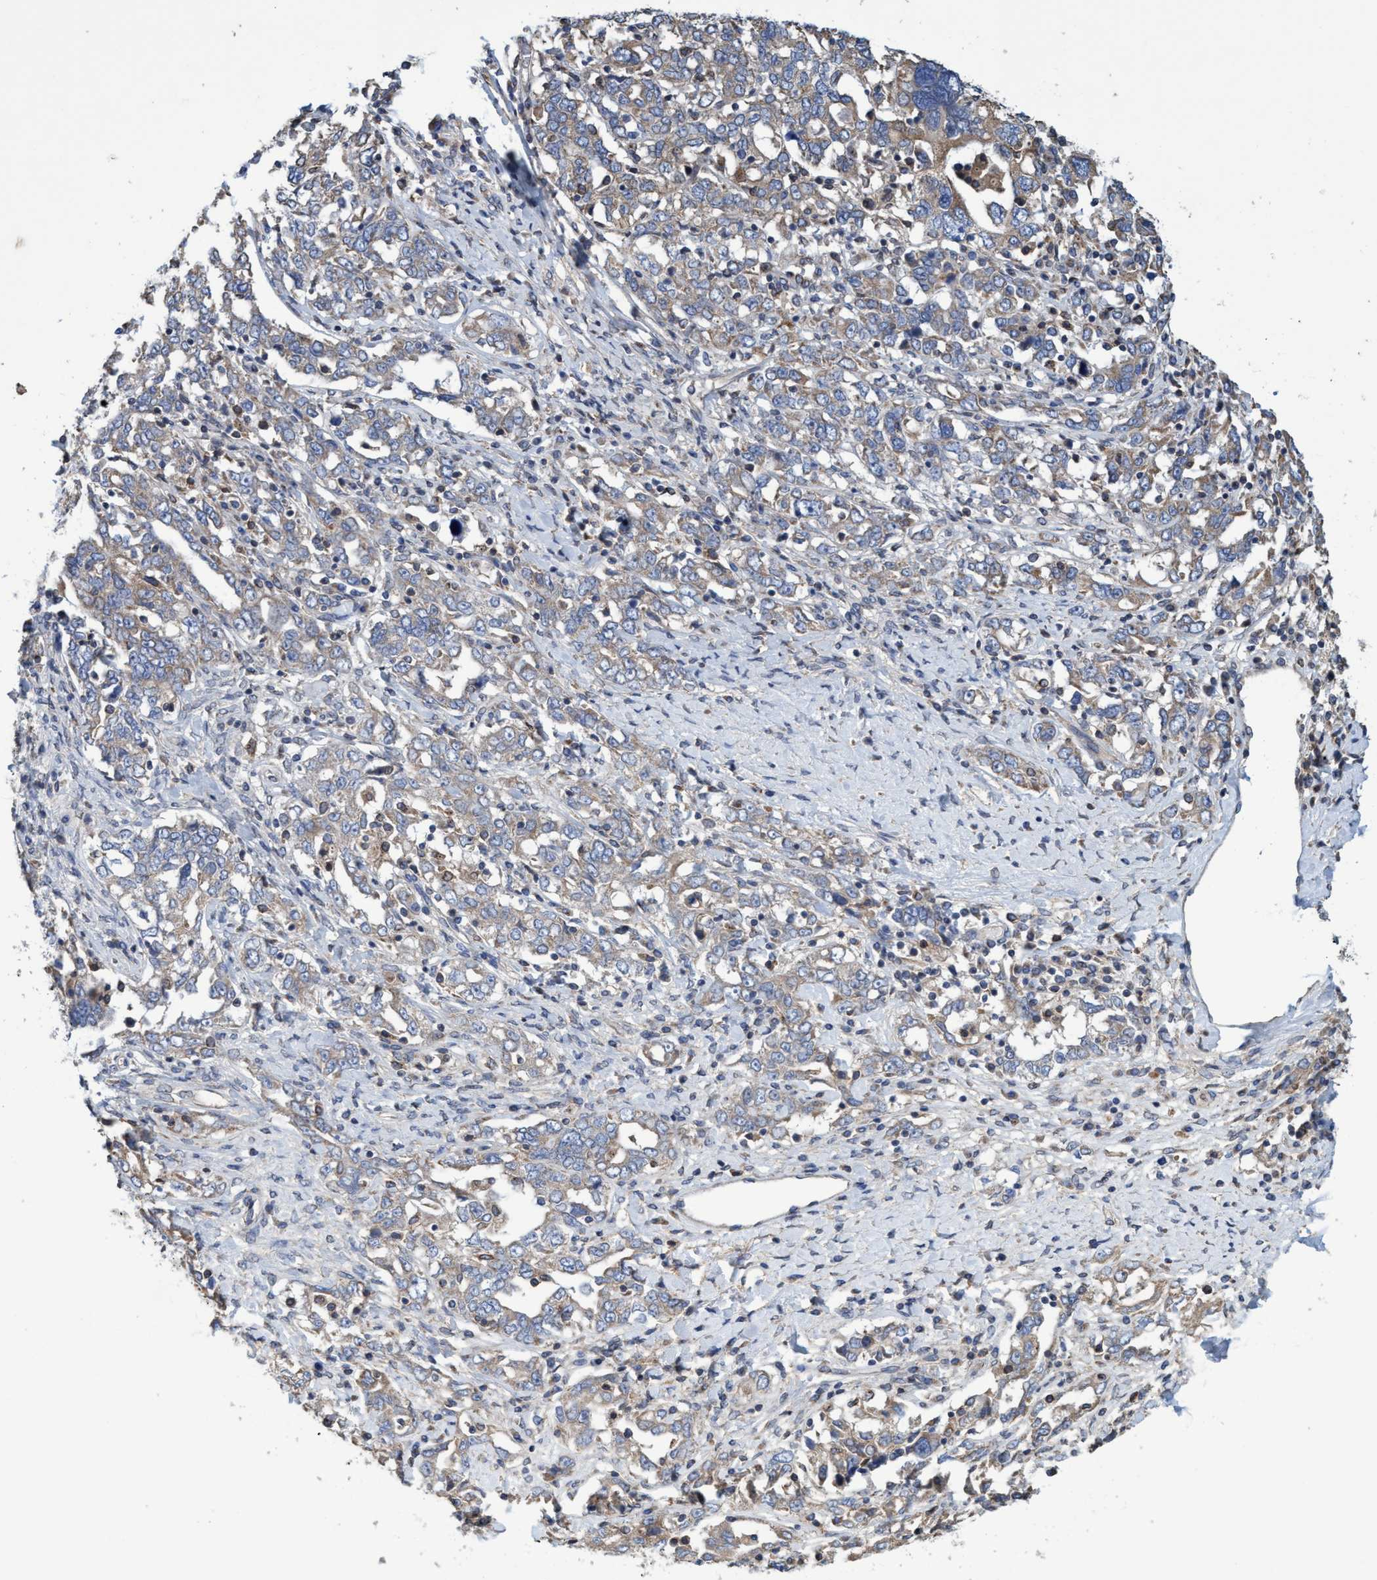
{"staining": {"intensity": "weak", "quantity": "25%-75%", "location": "cytoplasmic/membranous"}, "tissue": "ovarian cancer", "cell_type": "Tumor cells", "image_type": "cancer", "snomed": [{"axis": "morphology", "description": "Carcinoma, endometroid"}, {"axis": "topography", "description": "Ovary"}], "caption": "Ovarian endometroid carcinoma stained for a protein displays weak cytoplasmic/membranous positivity in tumor cells.", "gene": "BICD2", "patient": {"sex": "female", "age": 62}}